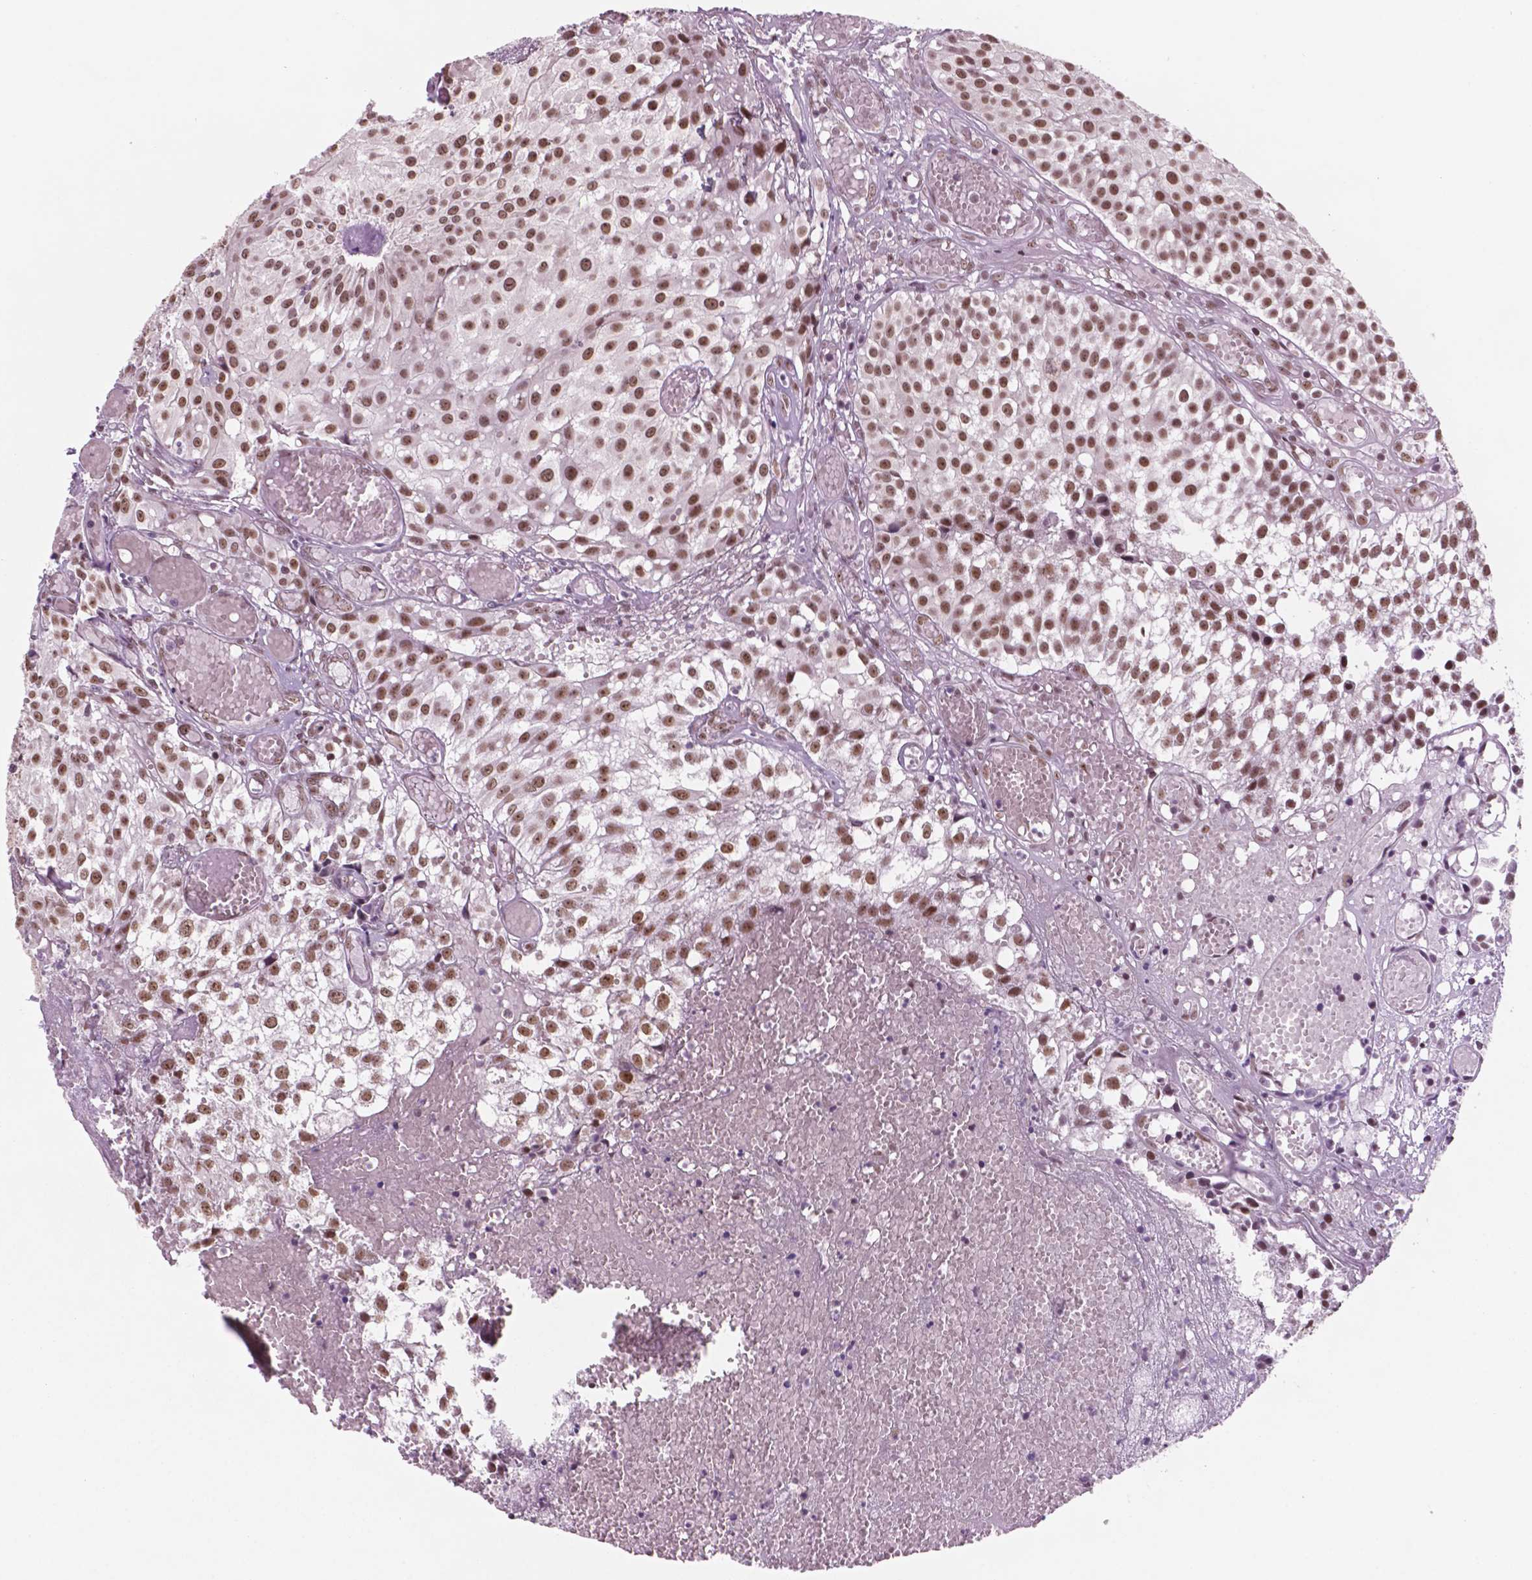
{"staining": {"intensity": "moderate", "quantity": ">75%", "location": "nuclear"}, "tissue": "urothelial cancer", "cell_type": "Tumor cells", "image_type": "cancer", "snomed": [{"axis": "morphology", "description": "Urothelial carcinoma, Low grade"}, {"axis": "topography", "description": "Urinary bladder"}], "caption": "Moderate nuclear staining is present in approximately >75% of tumor cells in urothelial cancer.", "gene": "POLR2E", "patient": {"sex": "male", "age": 79}}